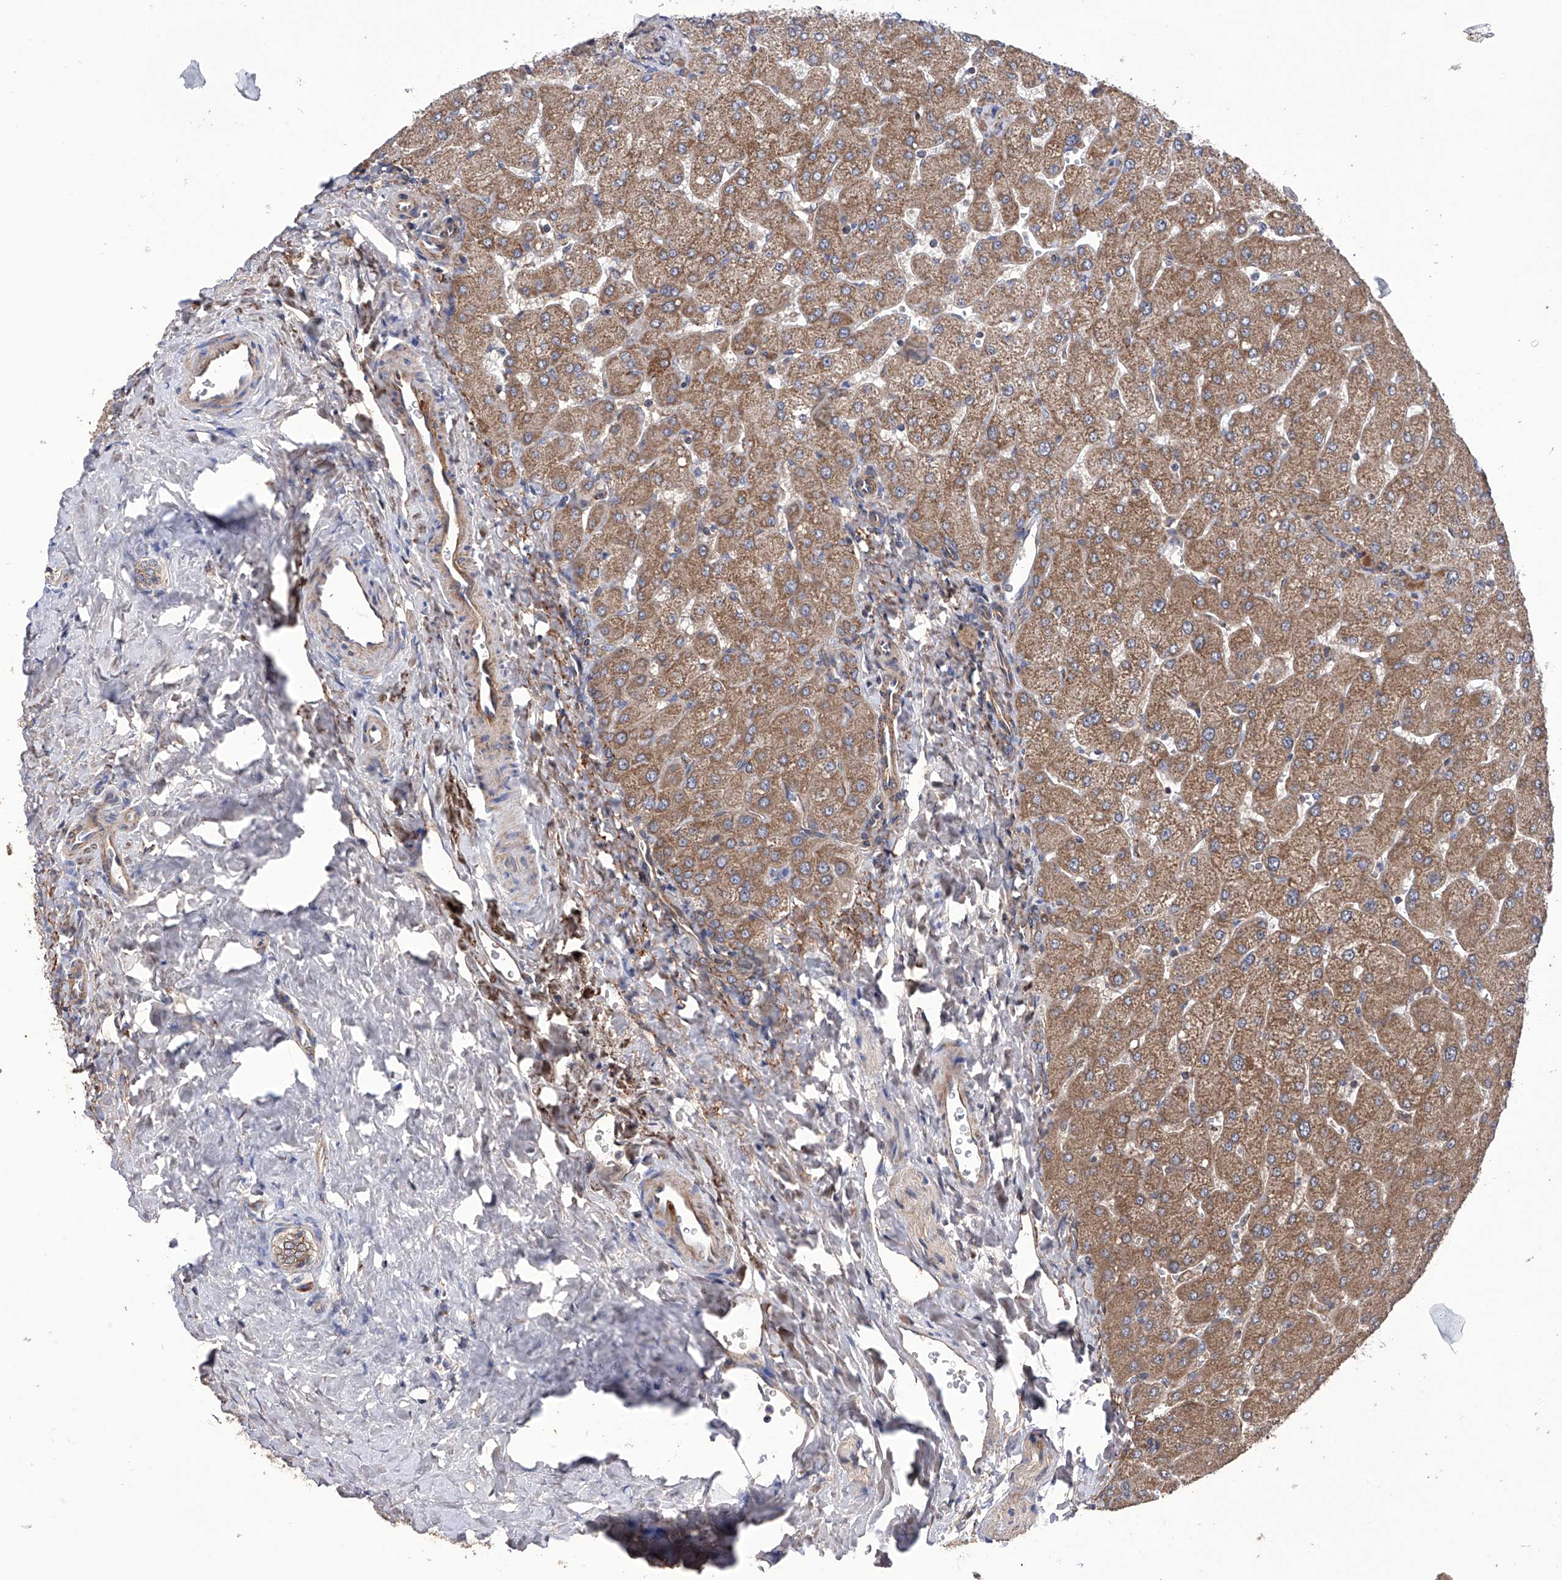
{"staining": {"intensity": "weak", "quantity": ">75%", "location": "cytoplasmic/membranous"}, "tissue": "liver", "cell_type": "Cholangiocytes", "image_type": "normal", "snomed": [{"axis": "morphology", "description": "Normal tissue, NOS"}, {"axis": "topography", "description": "Liver"}], "caption": "An image of liver stained for a protein shows weak cytoplasmic/membranous brown staining in cholangiocytes. Using DAB (3,3'-diaminobenzidine) (brown) and hematoxylin (blue) stains, captured at high magnification using brightfield microscopy.", "gene": "EFCAB2", "patient": {"sex": "male", "age": 55}}